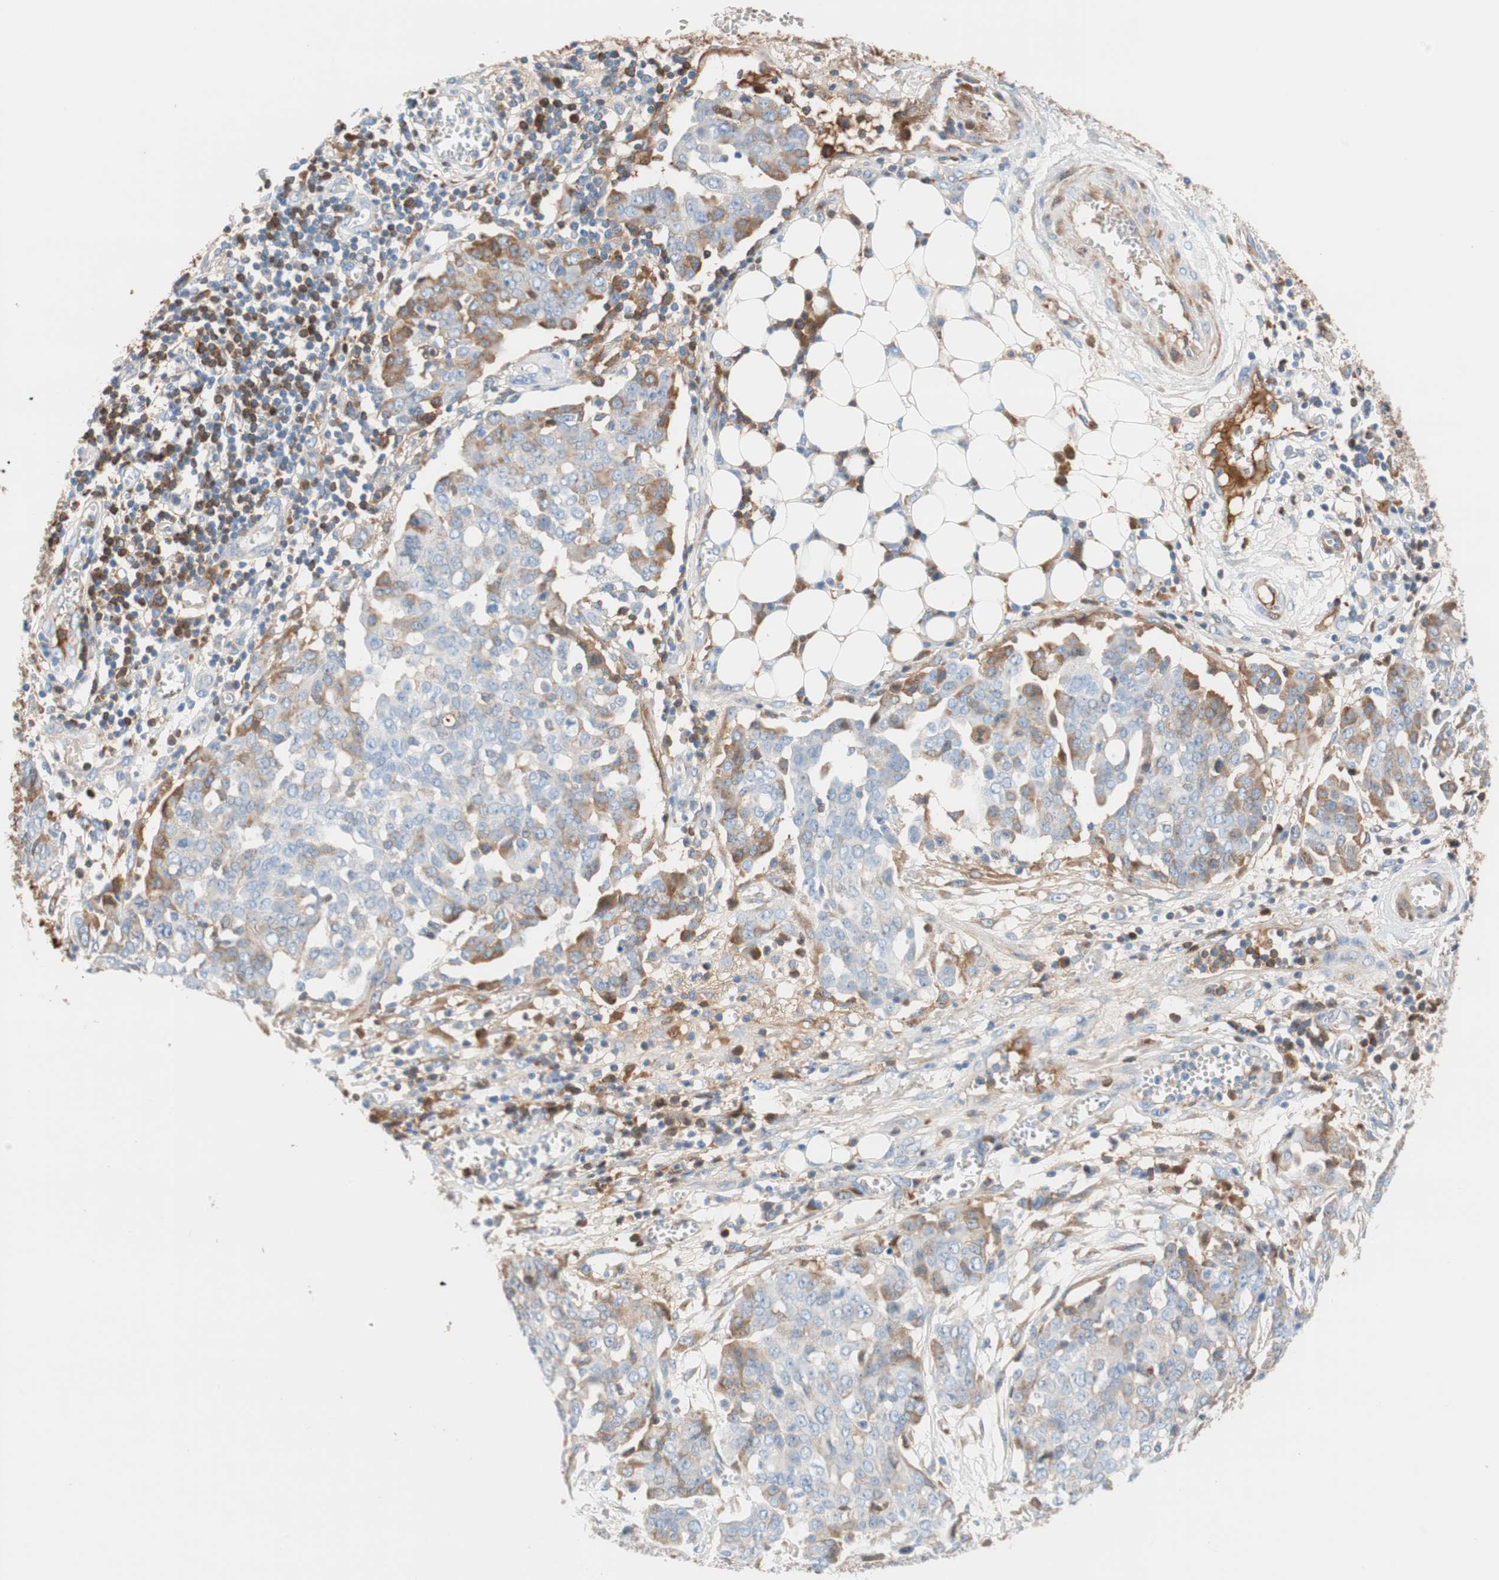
{"staining": {"intensity": "moderate", "quantity": "<25%", "location": "cytoplasmic/membranous"}, "tissue": "ovarian cancer", "cell_type": "Tumor cells", "image_type": "cancer", "snomed": [{"axis": "morphology", "description": "Cystadenocarcinoma, serous, NOS"}, {"axis": "topography", "description": "Soft tissue"}, {"axis": "topography", "description": "Ovary"}], "caption": "Human ovarian cancer (serous cystadenocarcinoma) stained with a protein marker reveals moderate staining in tumor cells.", "gene": "RBP4", "patient": {"sex": "female", "age": 57}}